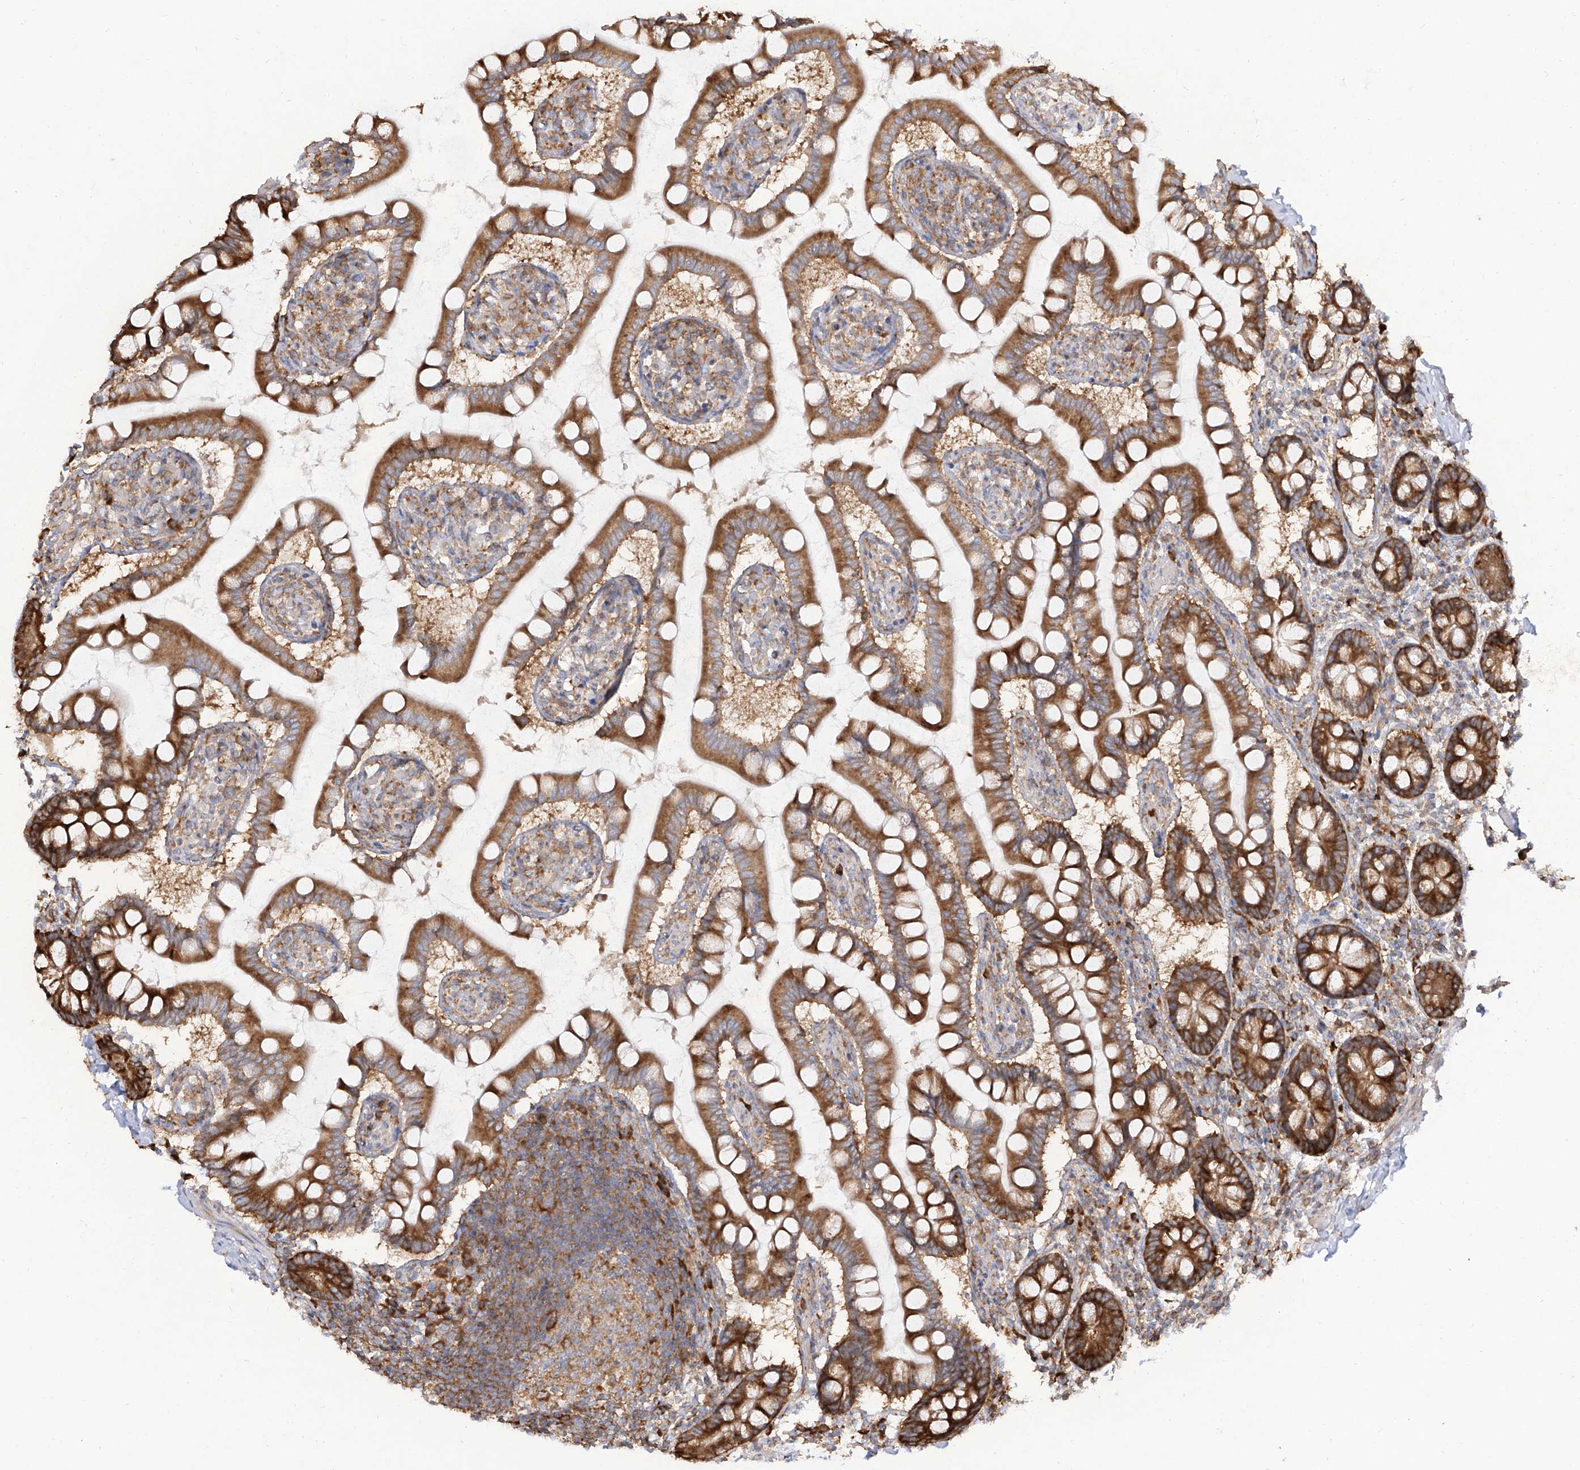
{"staining": {"intensity": "strong", "quantity": ">75%", "location": "cytoplasmic/membranous"}, "tissue": "small intestine", "cell_type": "Glandular cells", "image_type": "normal", "snomed": [{"axis": "morphology", "description": "Normal tissue, NOS"}, {"axis": "topography", "description": "Small intestine"}], "caption": "Benign small intestine exhibits strong cytoplasmic/membranous expression in about >75% of glandular cells (Brightfield microscopy of DAB IHC at high magnification)..", "gene": "RPS25", "patient": {"sex": "male", "age": 41}}